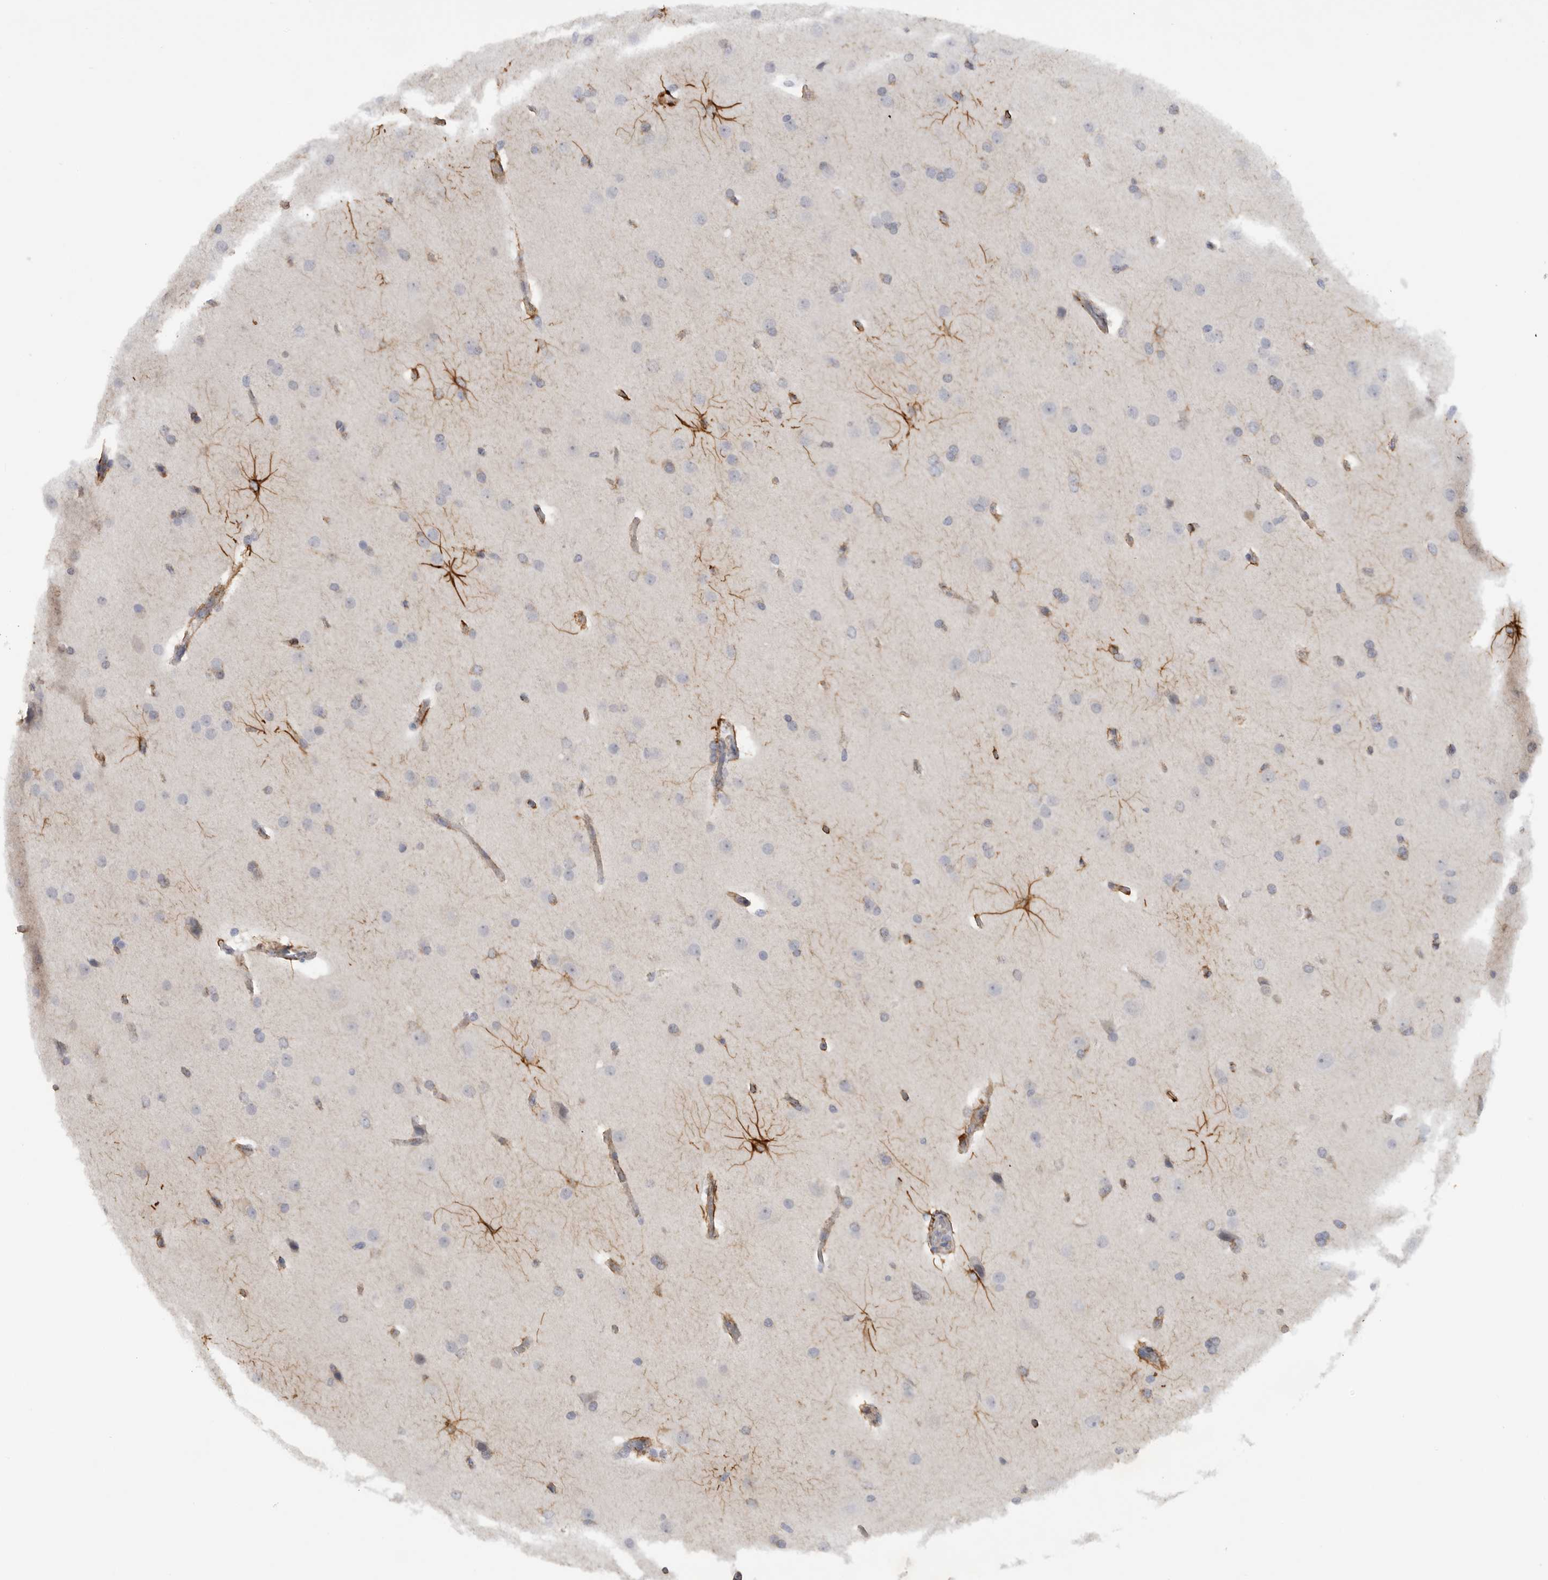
{"staining": {"intensity": "negative", "quantity": "none", "location": "none"}, "tissue": "glioma", "cell_type": "Tumor cells", "image_type": "cancer", "snomed": [{"axis": "morphology", "description": "Glioma, malignant, Low grade"}, {"axis": "topography", "description": "Brain"}], "caption": "Immunohistochemistry histopathology image of neoplastic tissue: low-grade glioma (malignant) stained with DAB demonstrates no significant protein expression in tumor cells.", "gene": "DYRK2", "patient": {"sex": "female", "age": 37}}